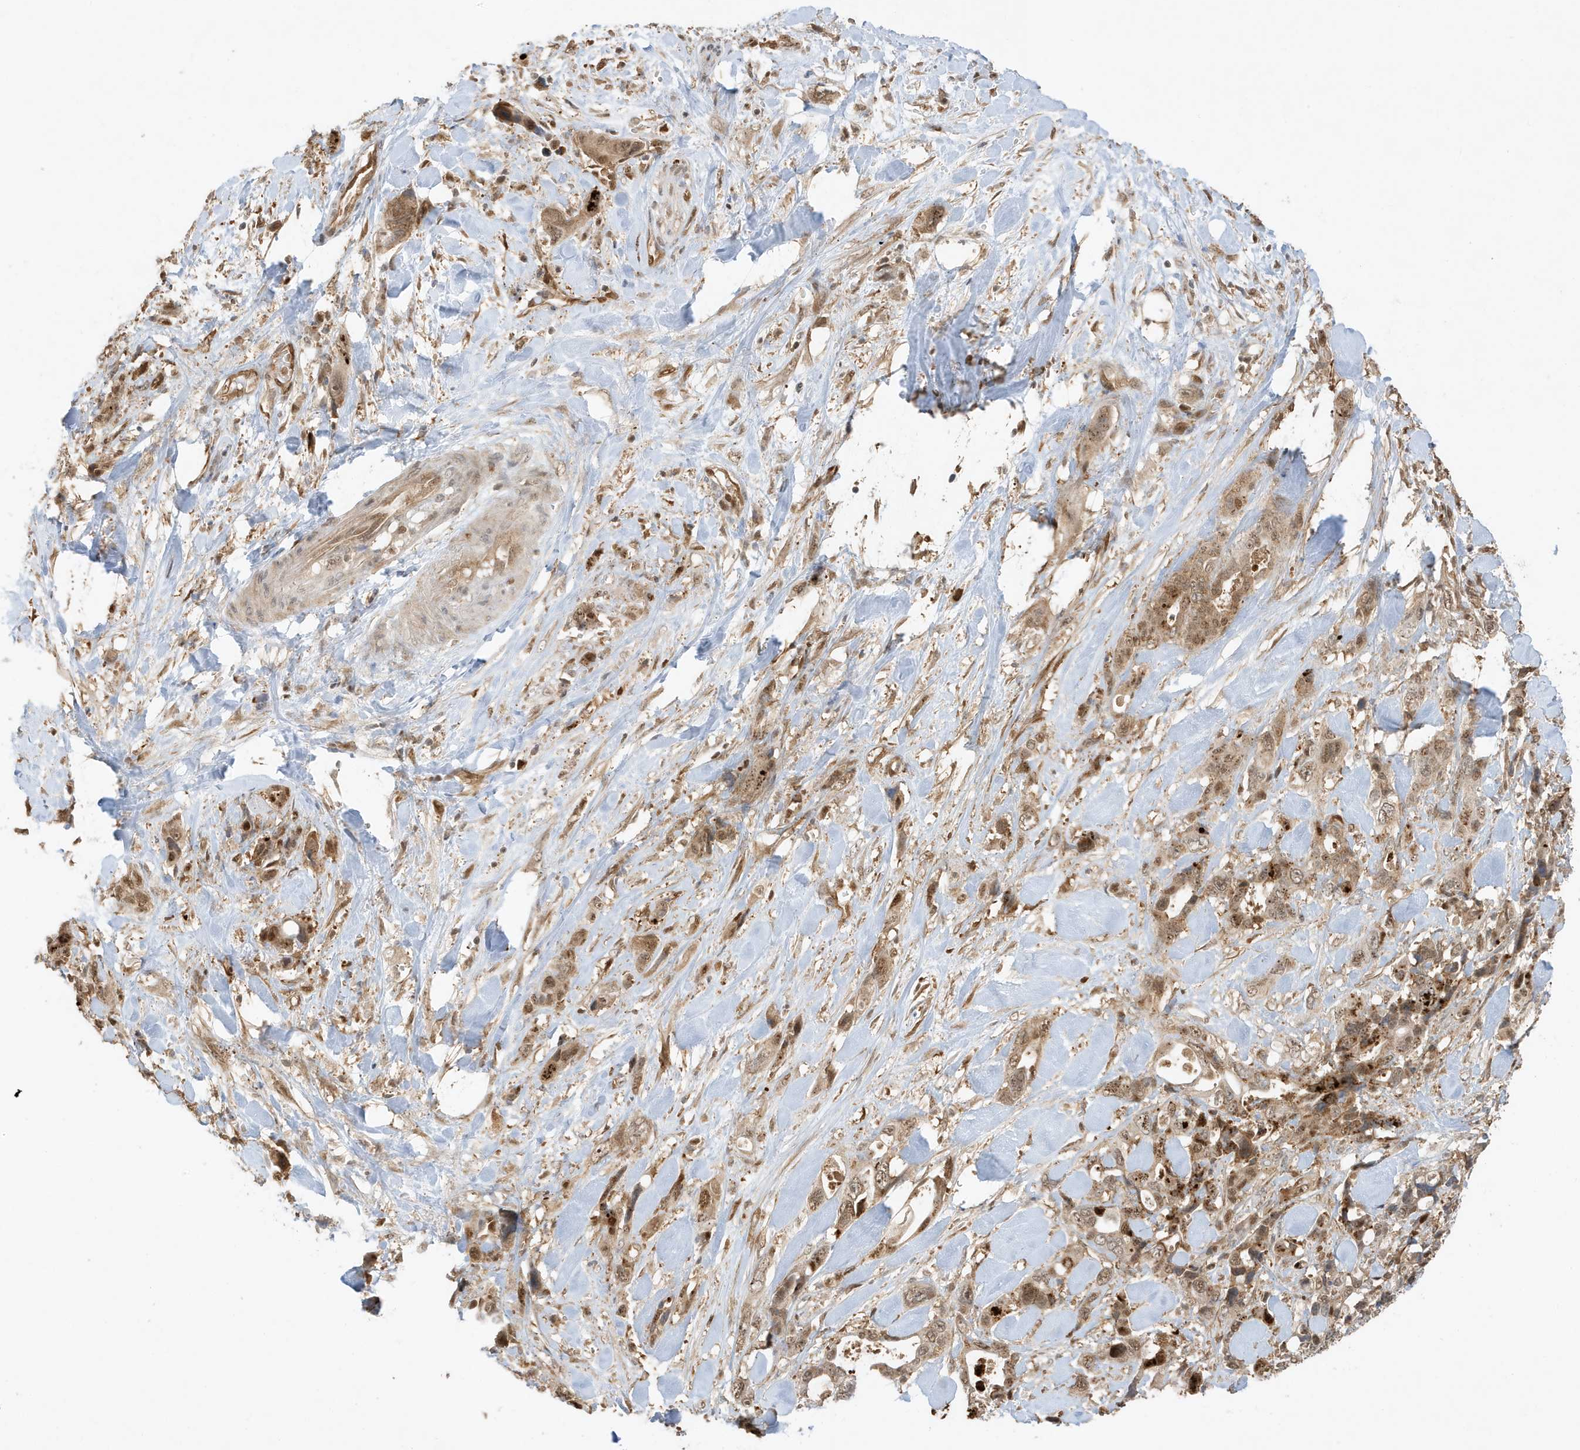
{"staining": {"intensity": "moderate", "quantity": ">75%", "location": "cytoplasmic/membranous,nuclear"}, "tissue": "pancreatic cancer", "cell_type": "Tumor cells", "image_type": "cancer", "snomed": [{"axis": "morphology", "description": "Adenocarcinoma, NOS"}, {"axis": "topography", "description": "Pancreas"}], "caption": "Protein staining of pancreatic adenocarcinoma tissue reveals moderate cytoplasmic/membranous and nuclear positivity in about >75% of tumor cells.", "gene": "ZBTB41", "patient": {"sex": "male", "age": 46}}